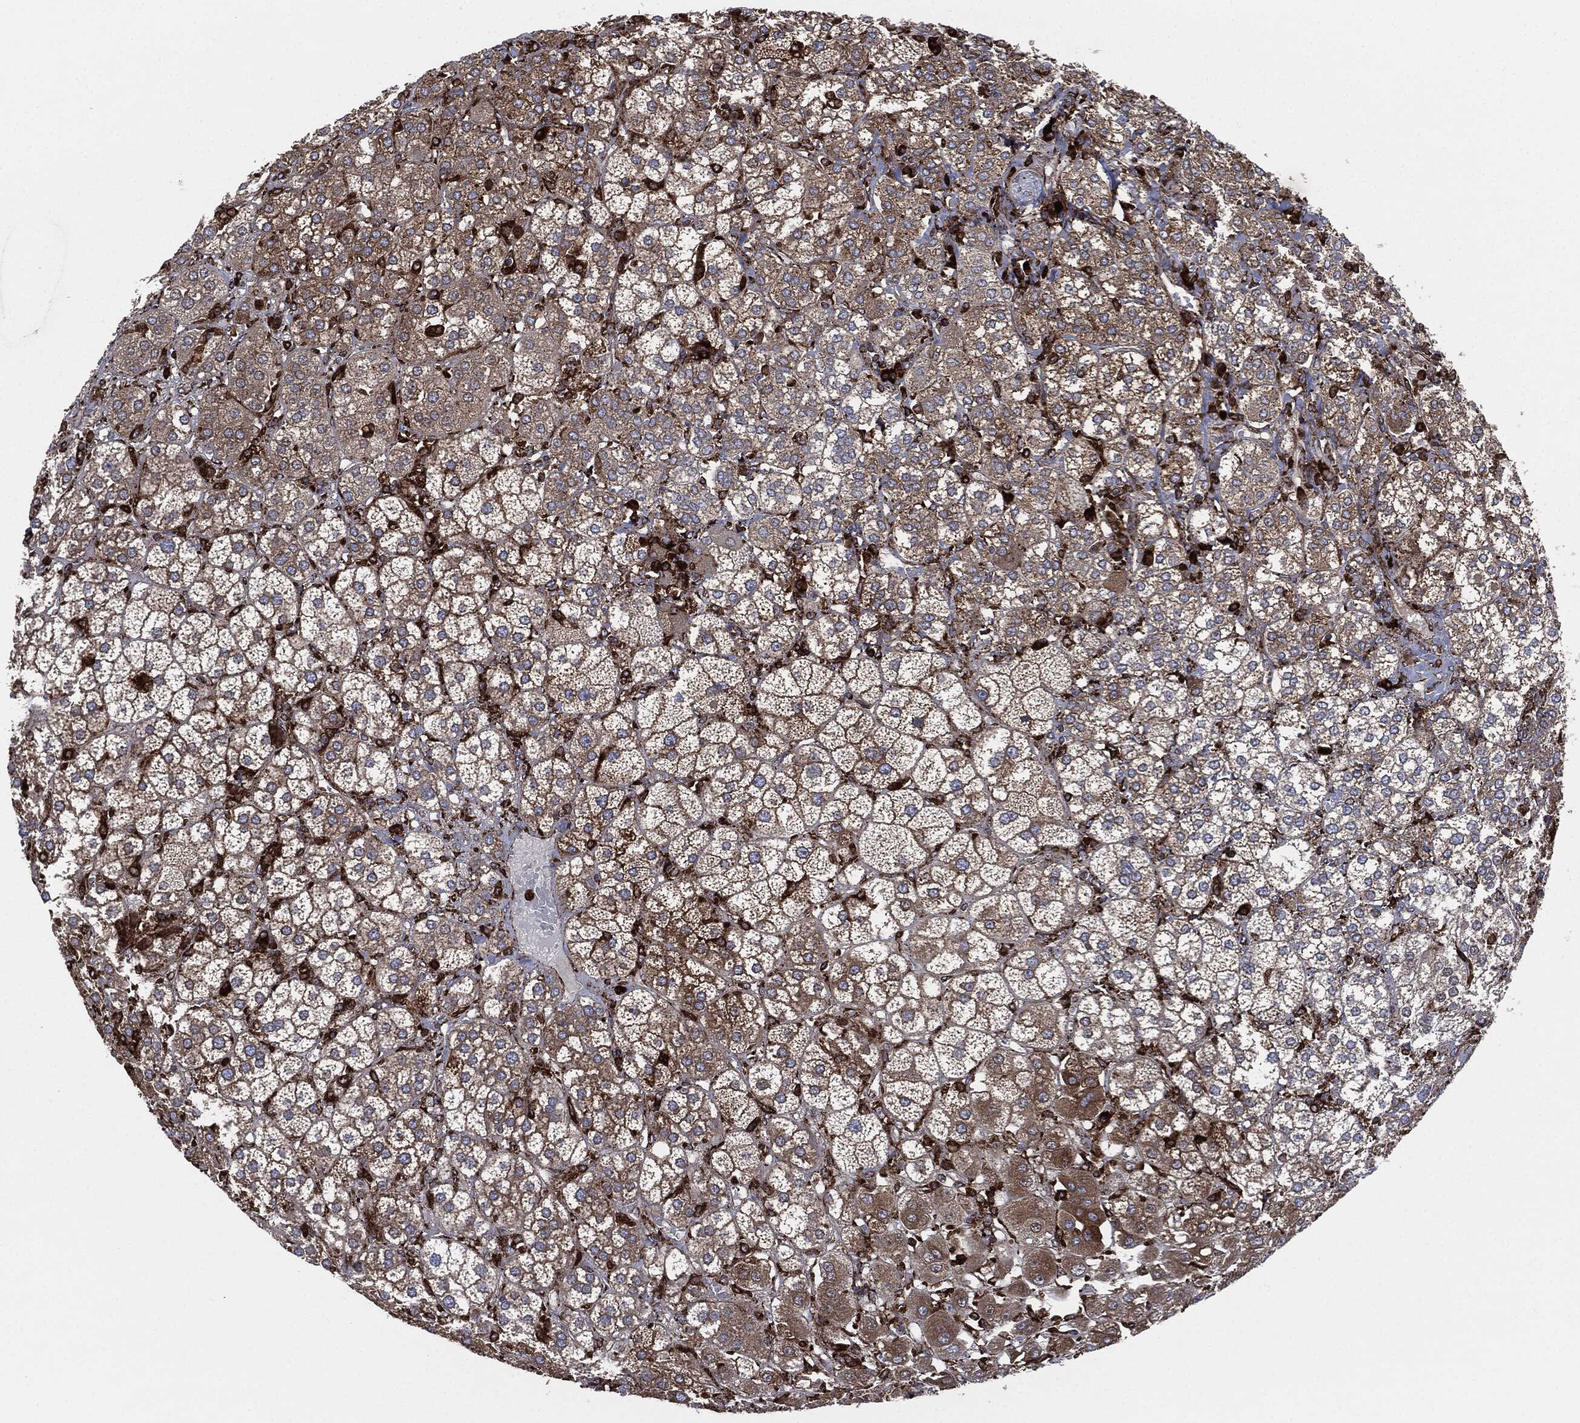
{"staining": {"intensity": "strong", "quantity": "<25%", "location": "cytoplasmic/membranous"}, "tissue": "adrenal gland", "cell_type": "Glandular cells", "image_type": "normal", "snomed": [{"axis": "morphology", "description": "Normal tissue, NOS"}, {"axis": "topography", "description": "Adrenal gland"}], "caption": "Immunohistochemistry micrograph of benign human adrenal gland stained for a protein (brown), which displays medium levels of strong cytoplasmic/membranous positivity in about <25% of glandular cells.", "gene": "CALR", "patient": {"sex": "male", "age": 70}}